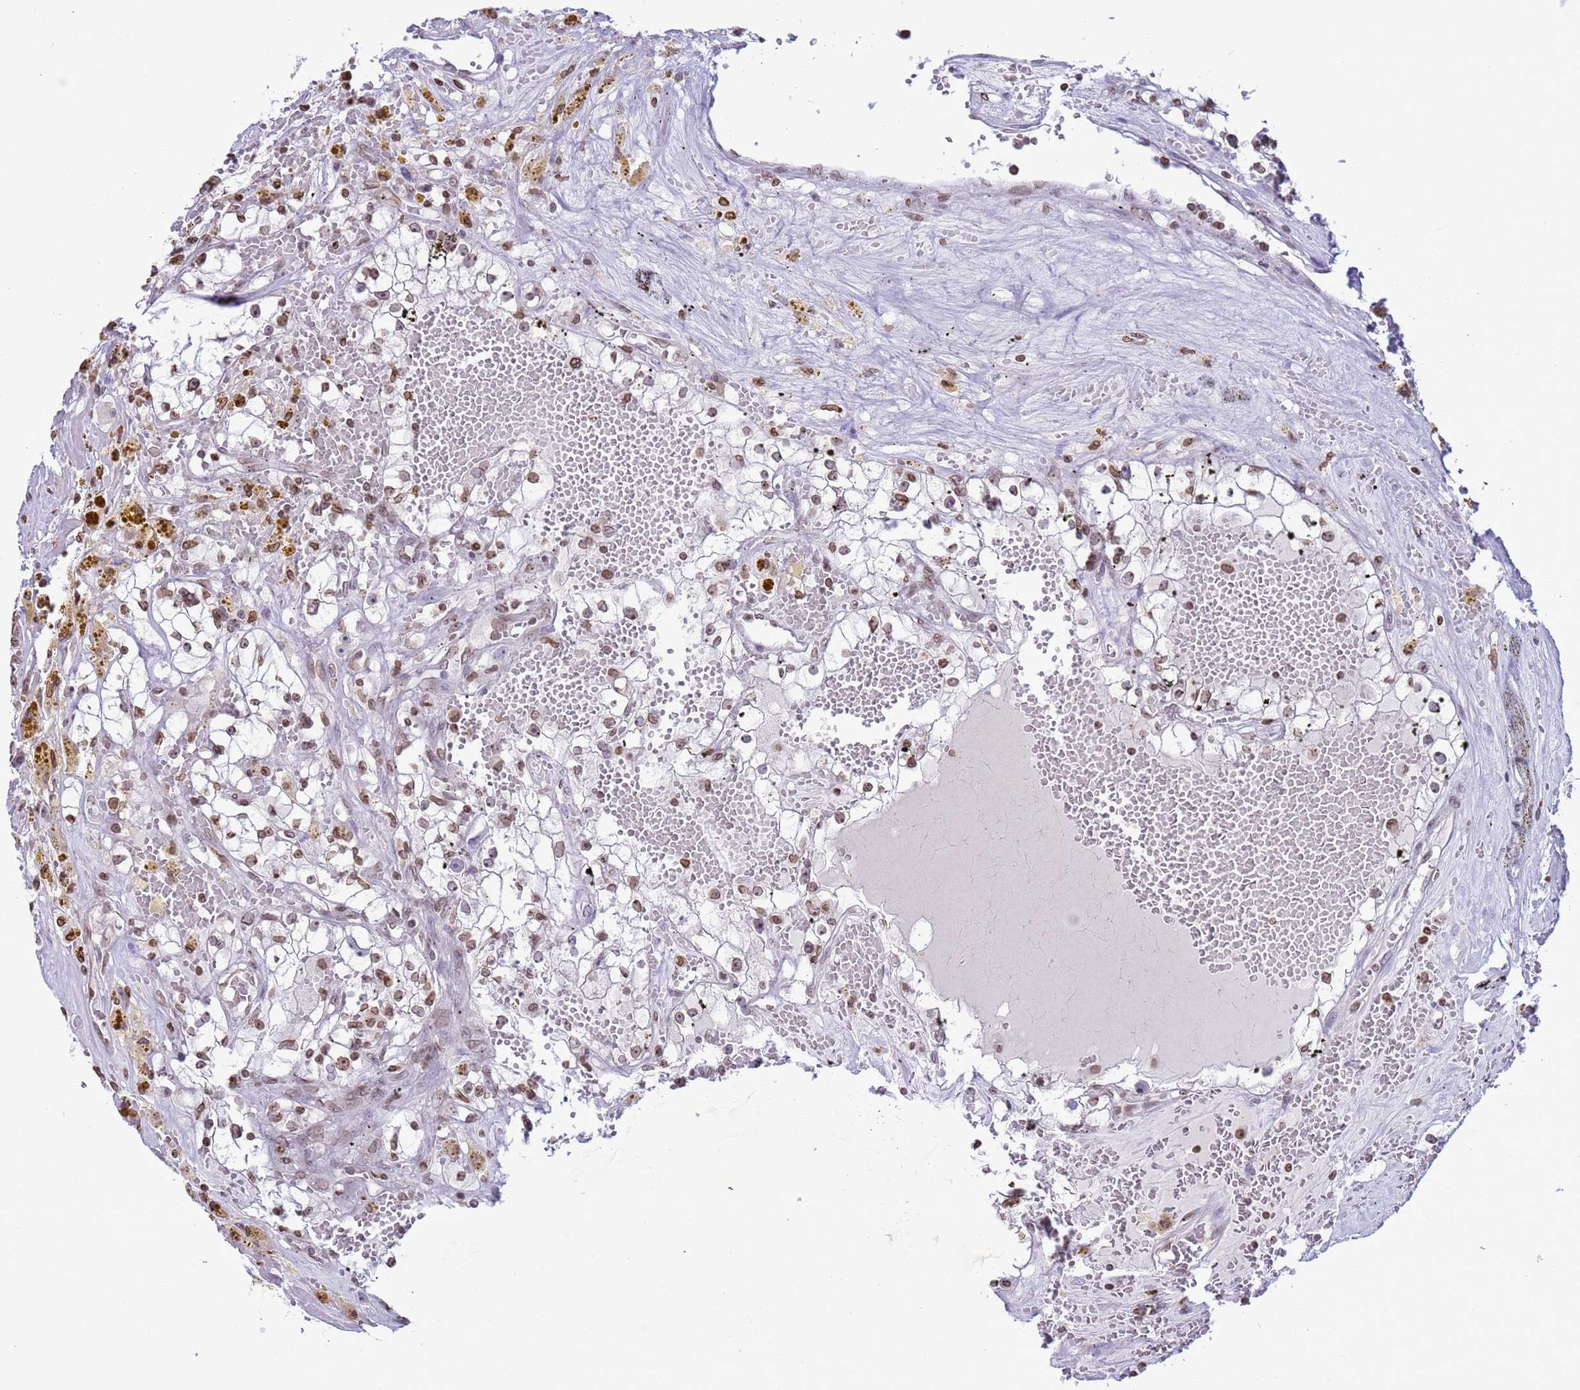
{"staining": {"intensity": "moderate", "quantity": ">75%", "location": "nuclear"}, "tissue": "renal cancer", "cell_type": "Tumor cells", "image_type": "cancer", "snomed": [{"axis": "morphology", "description": "Adenocarcinoma, NOS"}, {"axis": "topography", "description": "Kidney"}], "caption": "IHC (DAB (3,3'-diaminobenzidine)) staining of adenocarcinoma (renal) demonstrates moderate nuclear protein expression in about >75% of tumor cells.", "gene": "DHX37", "patient": {"sex": "male", "age": 56}}